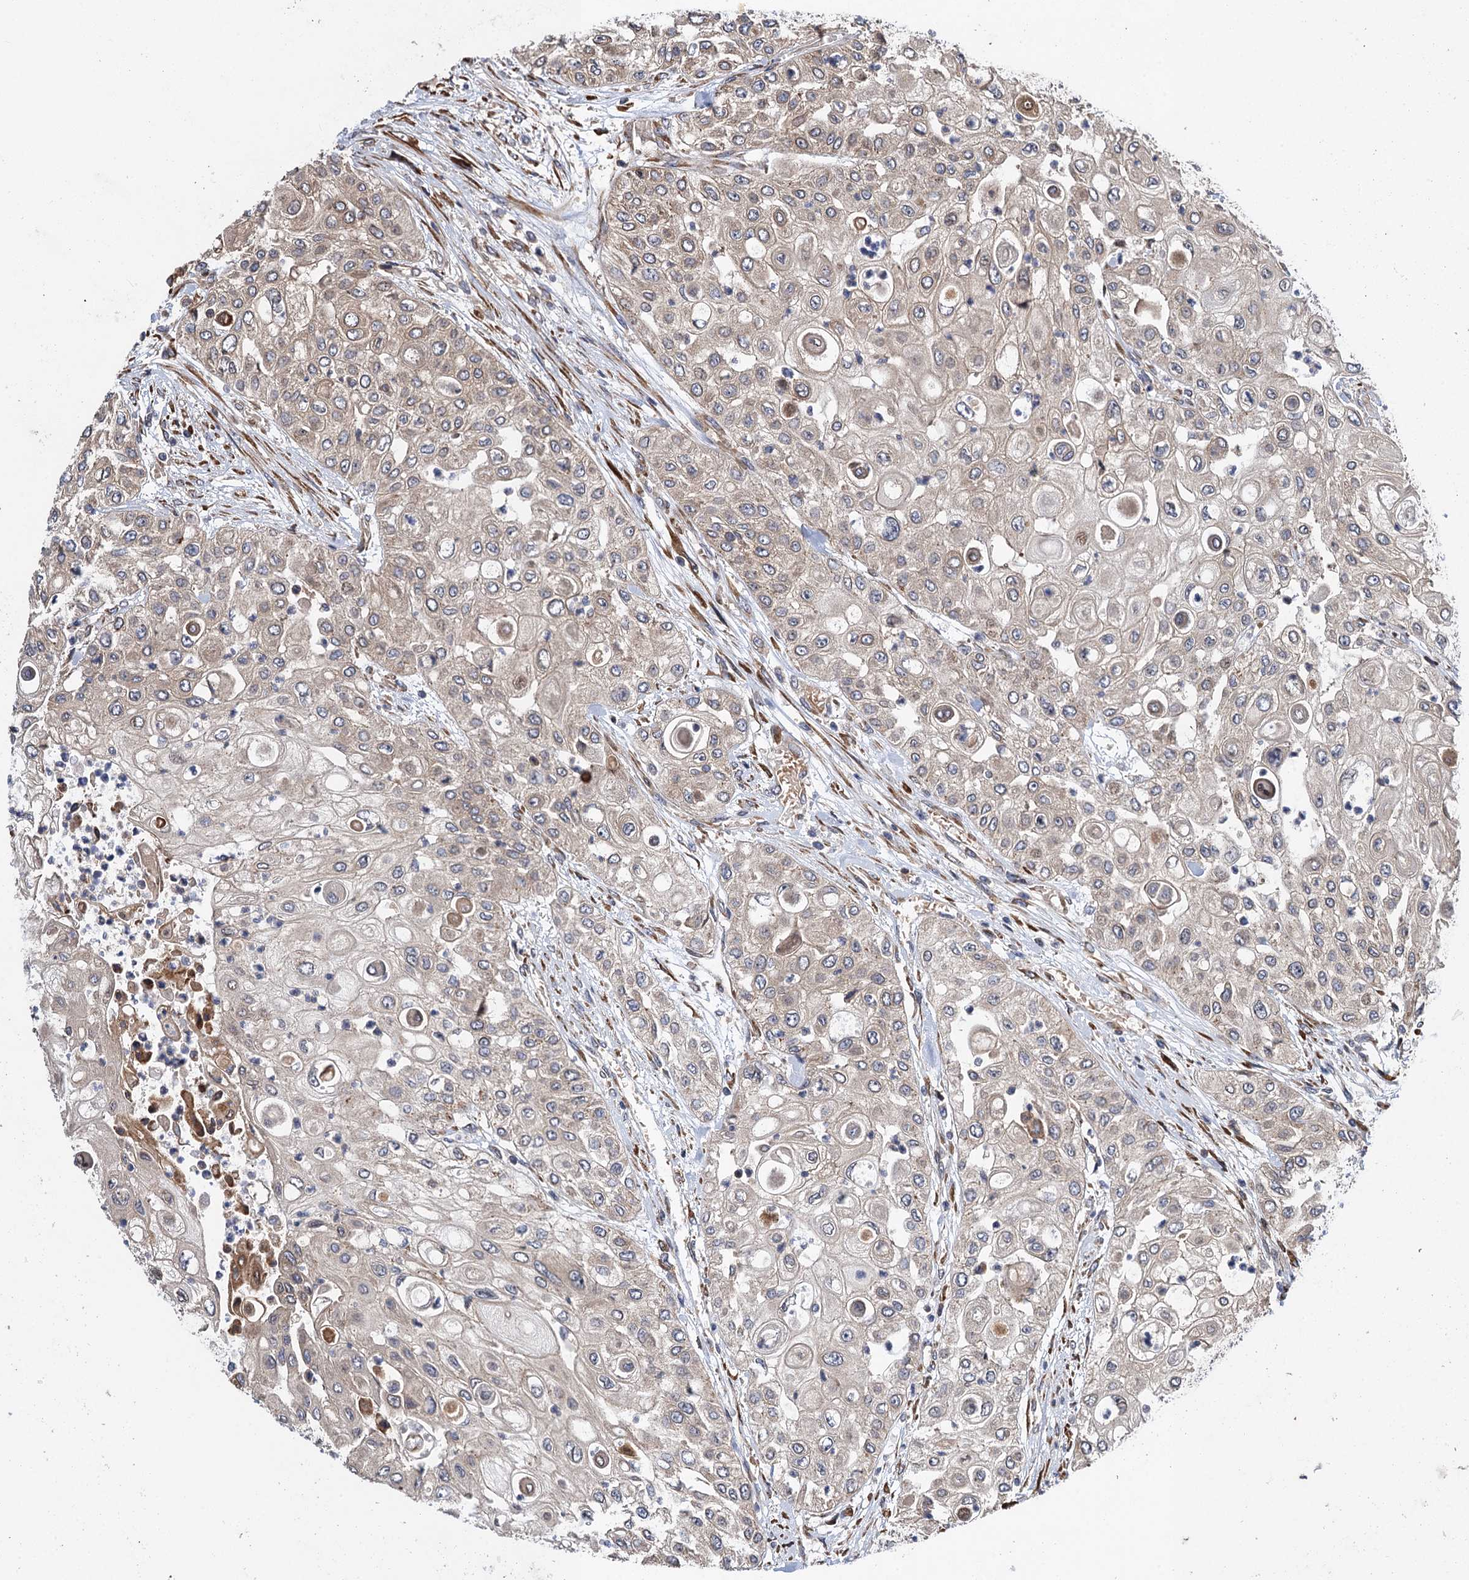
{"staining": {"intensity": "weak", "quantity": "<25%", "location": "cytoplasmic/membranous"}, "tissue": "urothelial cancer", "cell_type": "Tumor cells", "image_type": "cancer", "snomed": [{"axis": "morphology", "description": "Urothelial carcinoma, High grade"}, {"axis": "topography", "description": "Urinary bladder"}], "caption": "Image shows no significant protein positivity in tumor cells of urothelial cancer.", "gene": "MDM1", "patient": {"sex": "female", "age": 79}}